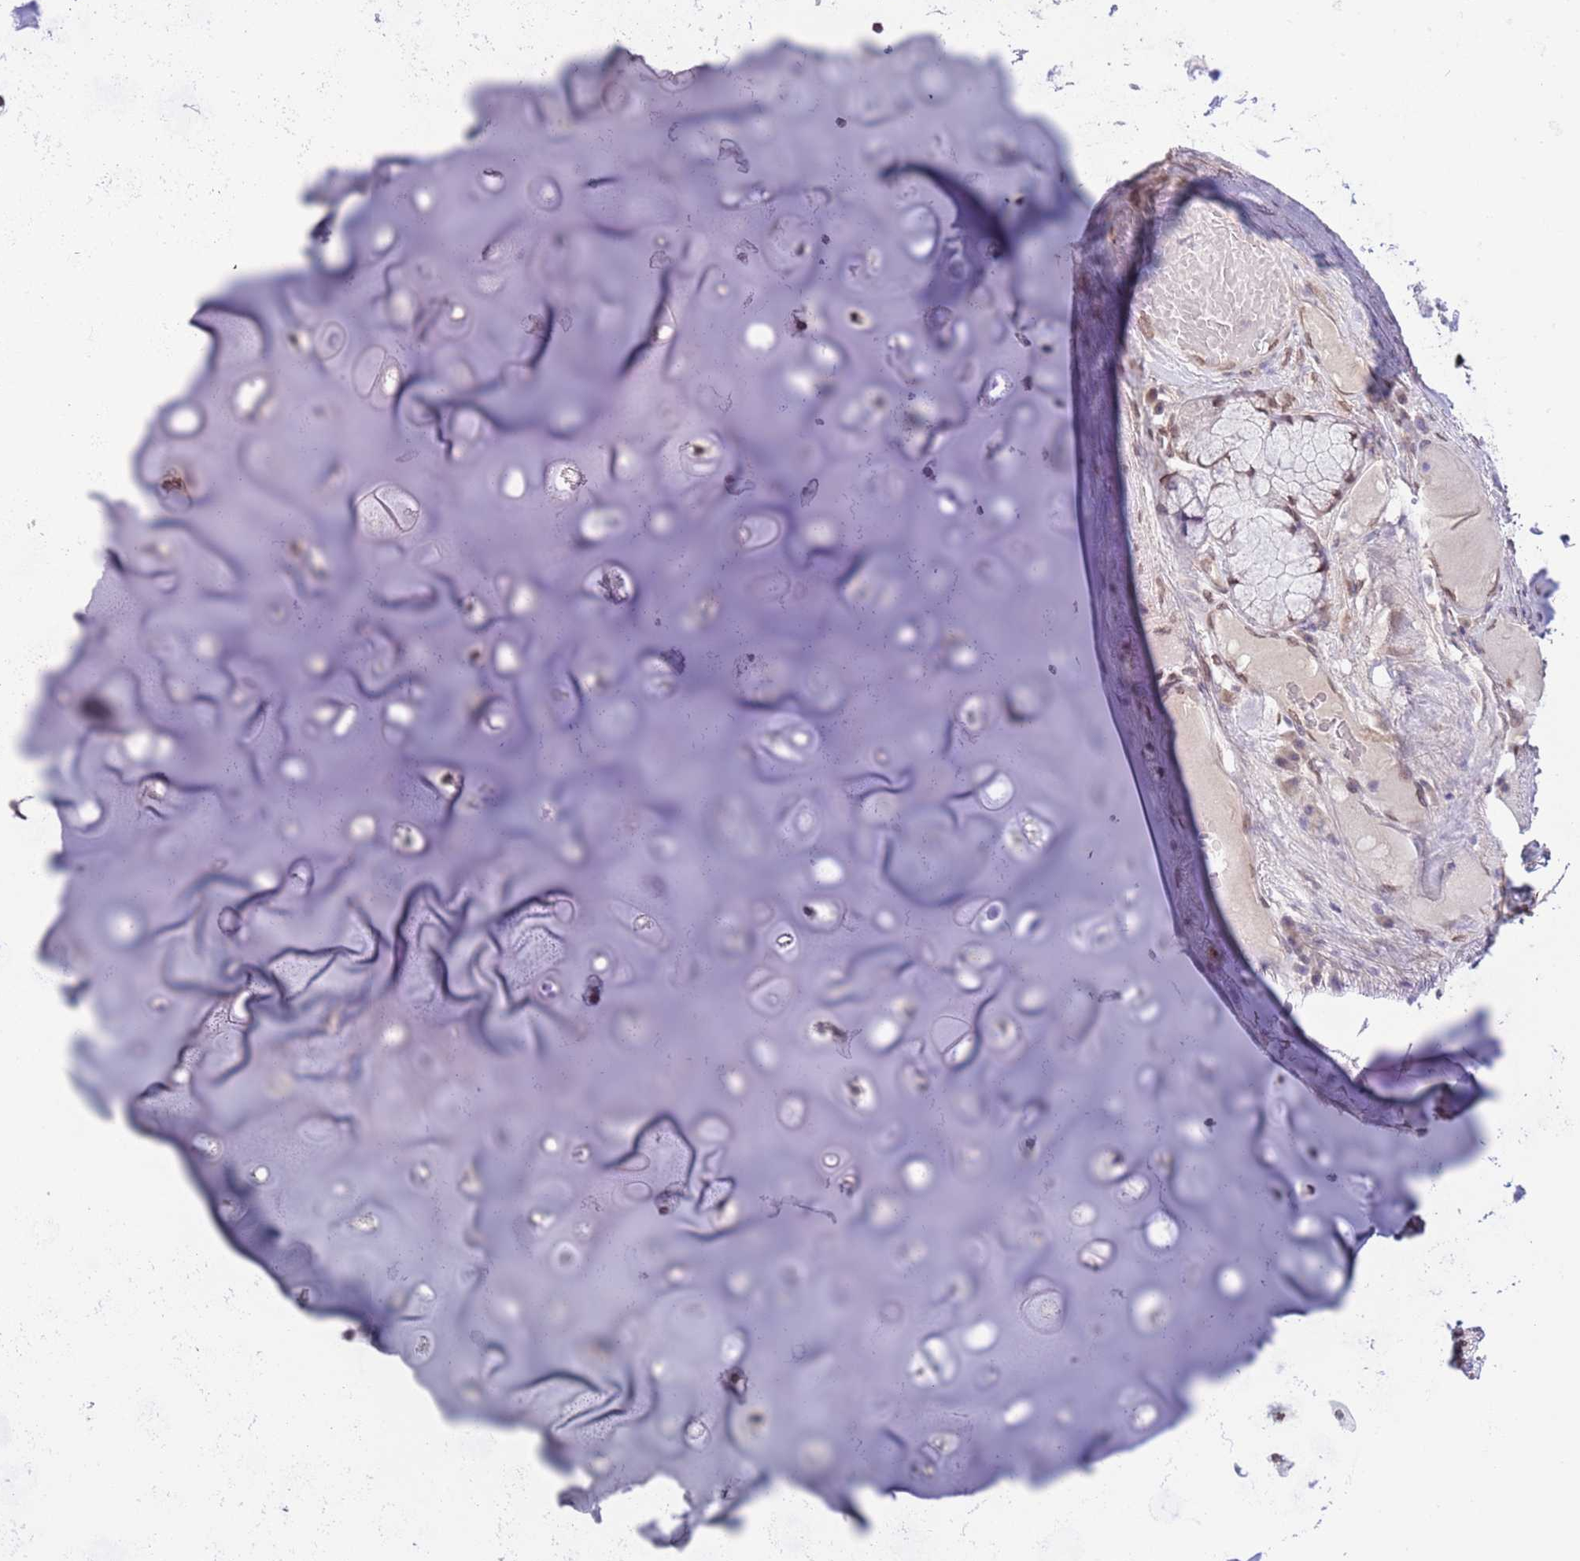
{"staining": {"intensity": "negative", "quantity": "none", "location": "none"}, "tissue": "adipose tissue", "cell_type": "Adipocytes", "image_type": "normal", "snomed": [{"axis": "morphology", "description": "Normal tissue, NOS"}, {"axis": "topography", "description": "Cartilage tissue"}, {"axis": "topography", "description": "Bronchus"}], "caption": "Immunohistochemistry (IHC) image of benign human adipose tissue stained for a protein (brown), which reveals no staining in adipocytes.", "gene": "ZGLP1", "patient": {"sex": "male", "age": 56}}